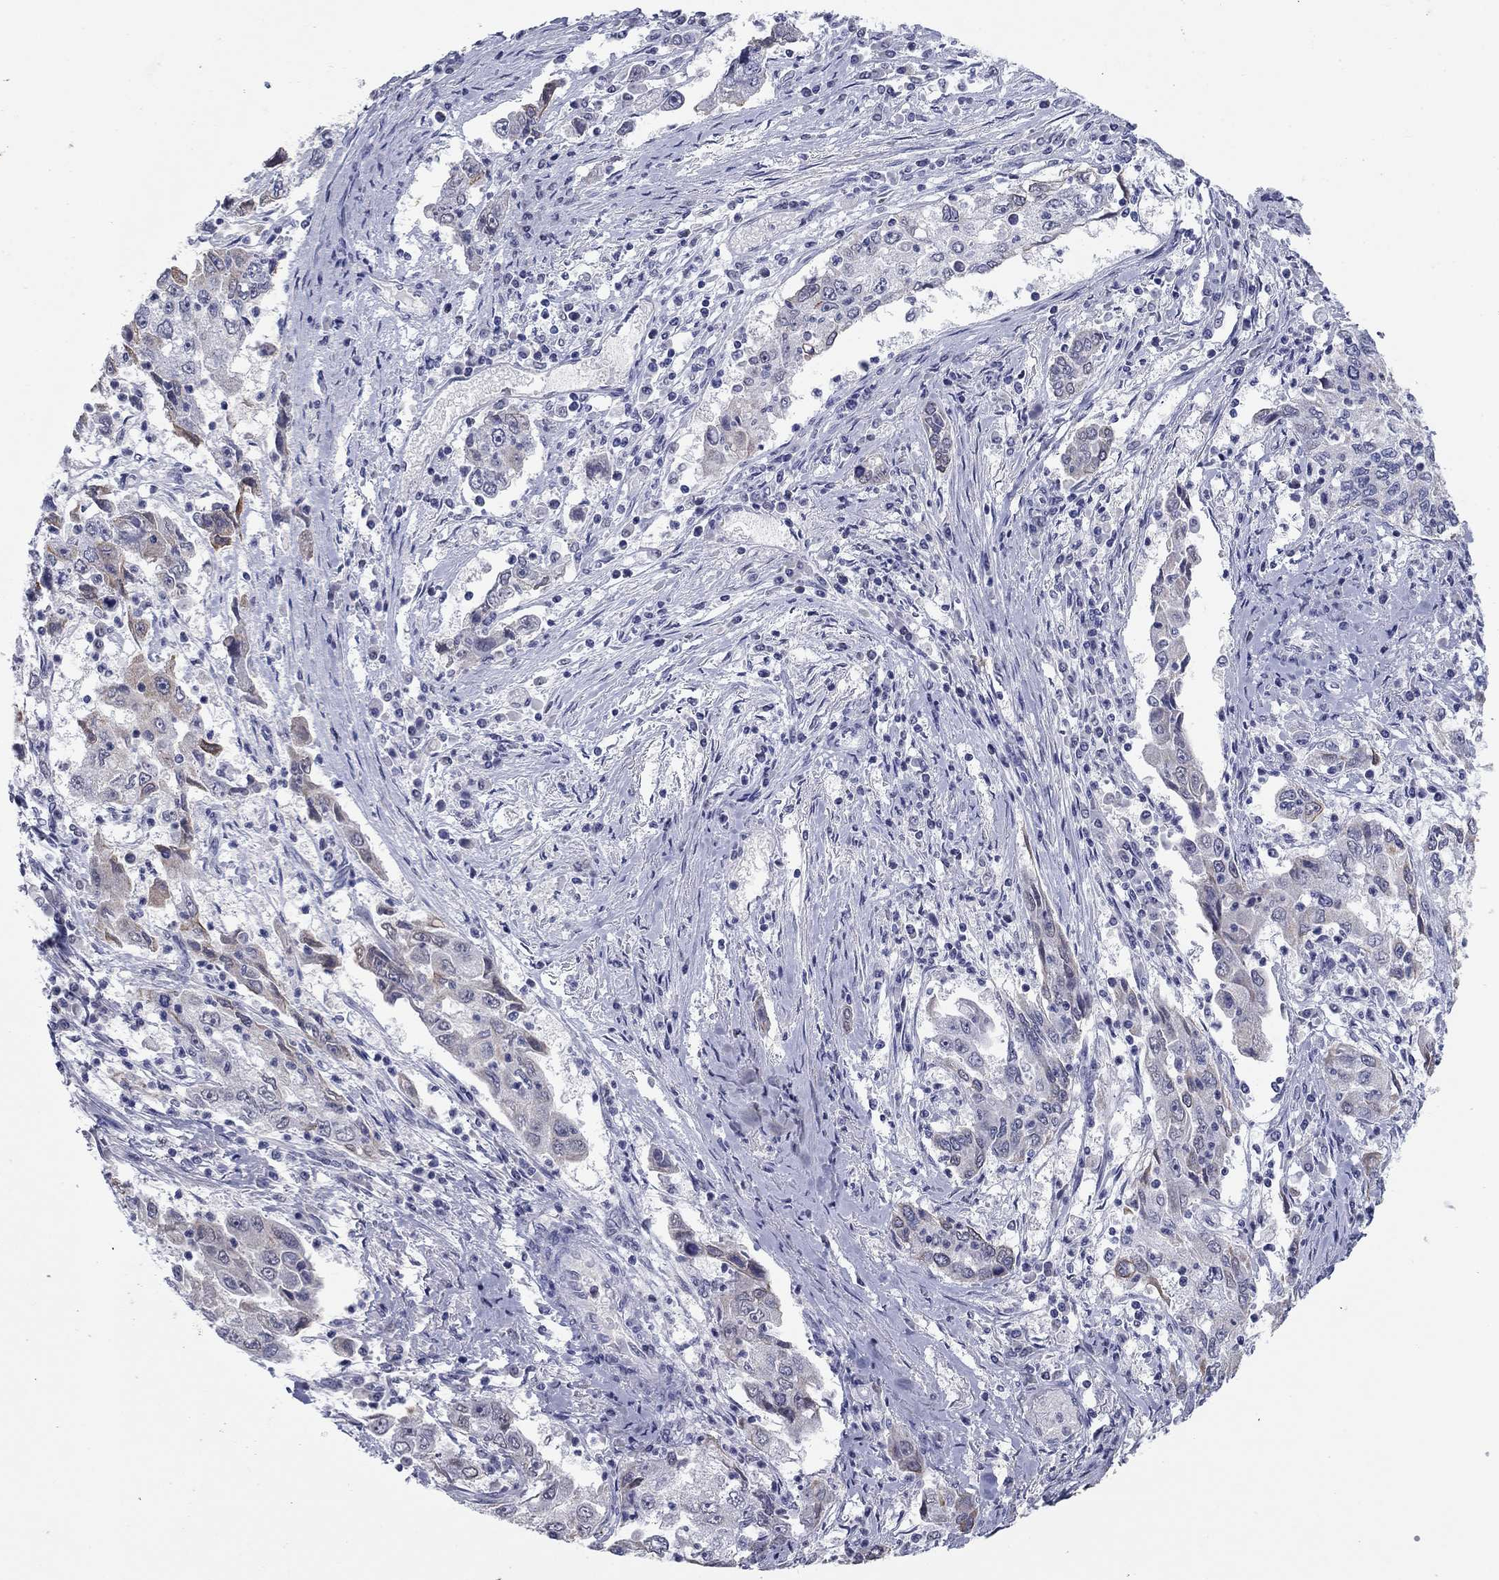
{"staining": {"intensity": "weak", "quantity": "<25%", "location": "cytoplasmic/membranous"}, "tissue": "cervical cancer", "cell_type": "Tumor cells", "image_type": "cancer", "snomed": [{"axis": "morphology", "description": "Squamous cell carcinoma, NOS"}, {"axis": "topography", "description": "Cervix"}], "caption": "Human cervical squamous cell carcinoma stained for a protein using immunohistochemistry displays no staining in tumor cells.", "gene": "KRT75", "patient": {"sex": "female", "age": 36}}